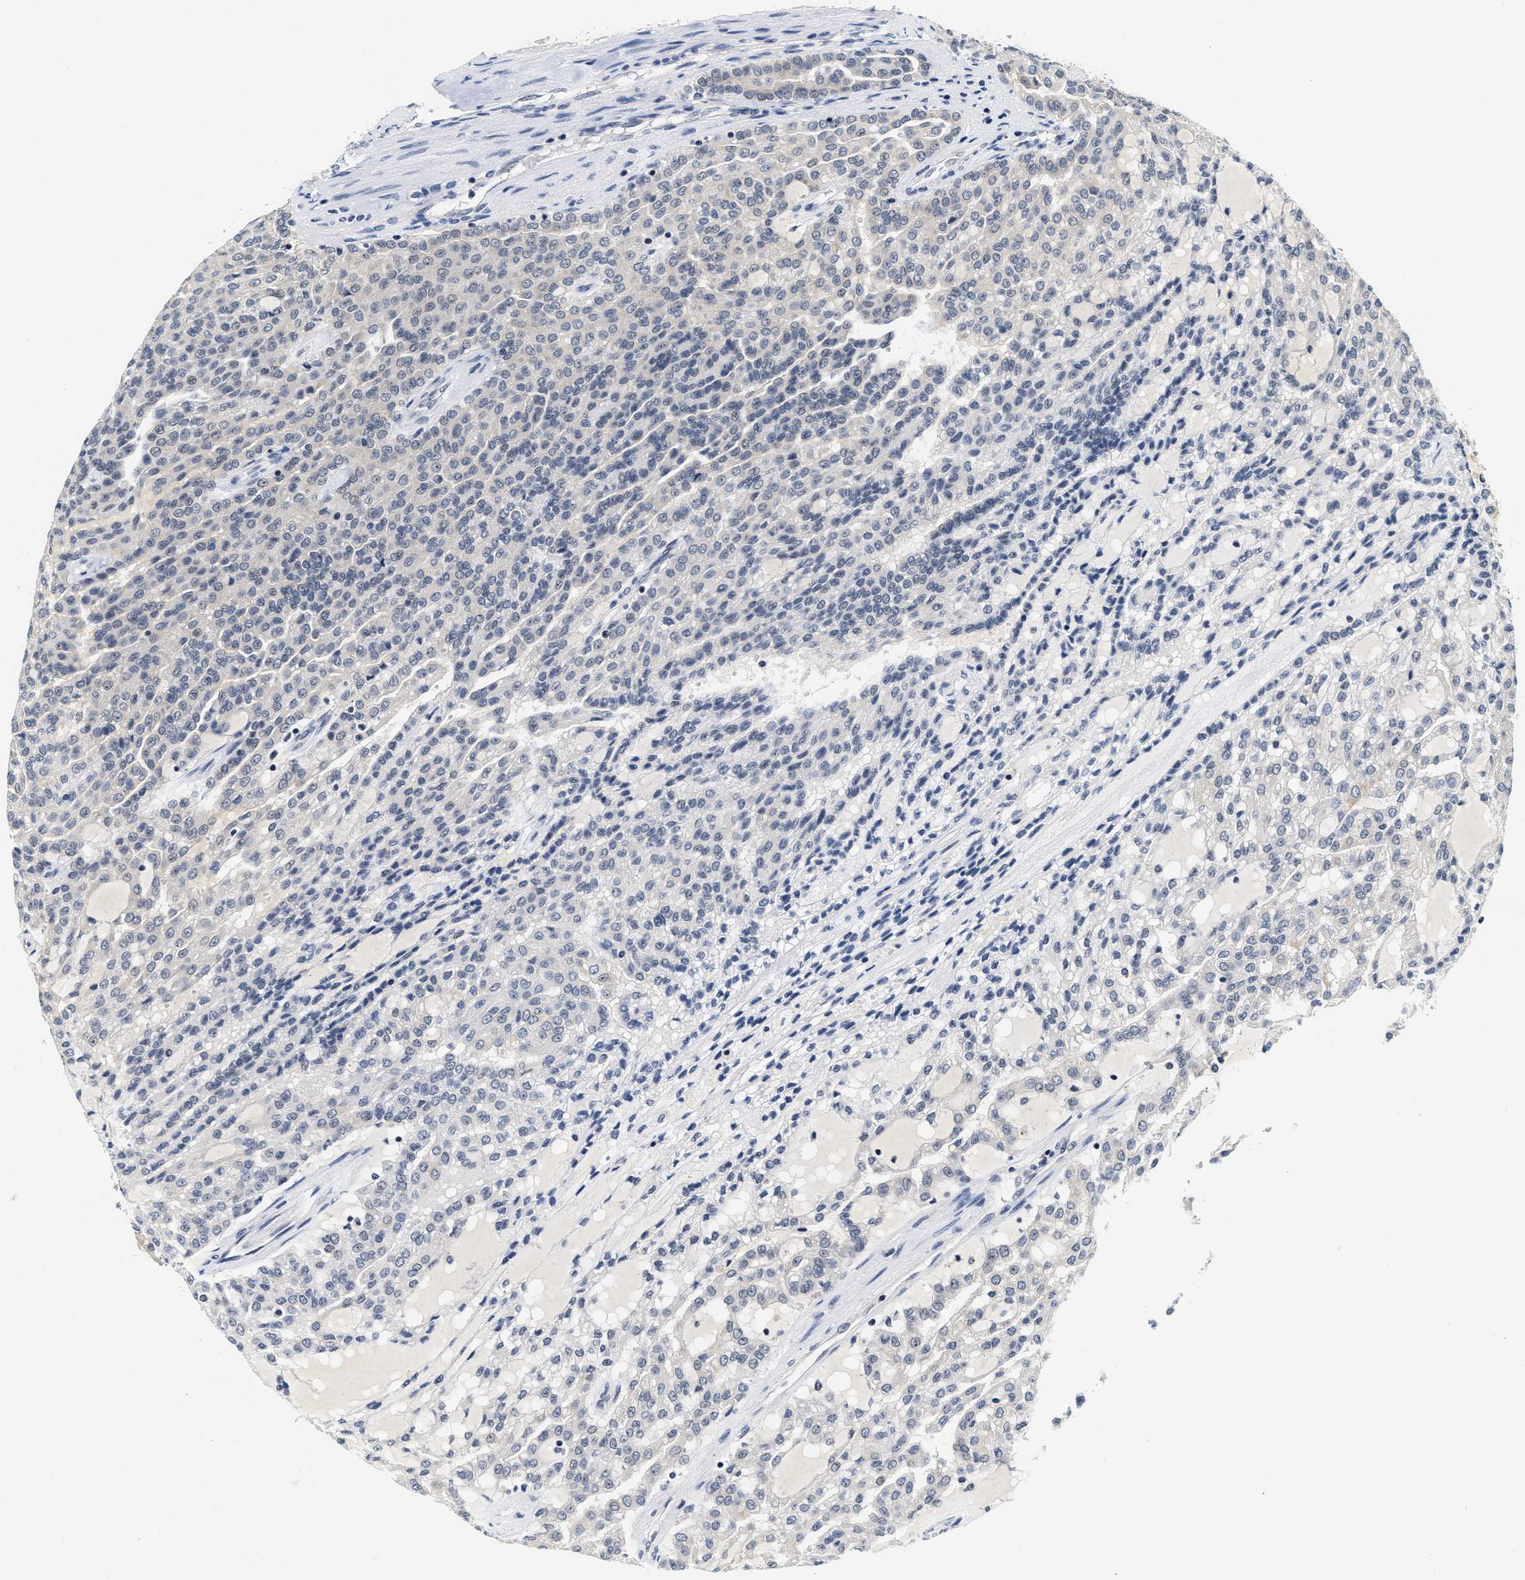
{"staining": {"intensity": "negative", "quantity": "none", "location": "none"}, "tissue": "renal cancer", "cell_type": "Tumor cells", "image_type": "cancer", "snomed": [{"axis": "morphology", "description": "Adenocarcinoma, NOS"}, {"axis": "topography", "description": "Kidney"}], "caption": "Photomicrograph shows no protein staining in tumor cells of renal cancer tissue.", "gene": "INIP", "patient": {"sex": "male", "age": 63}}